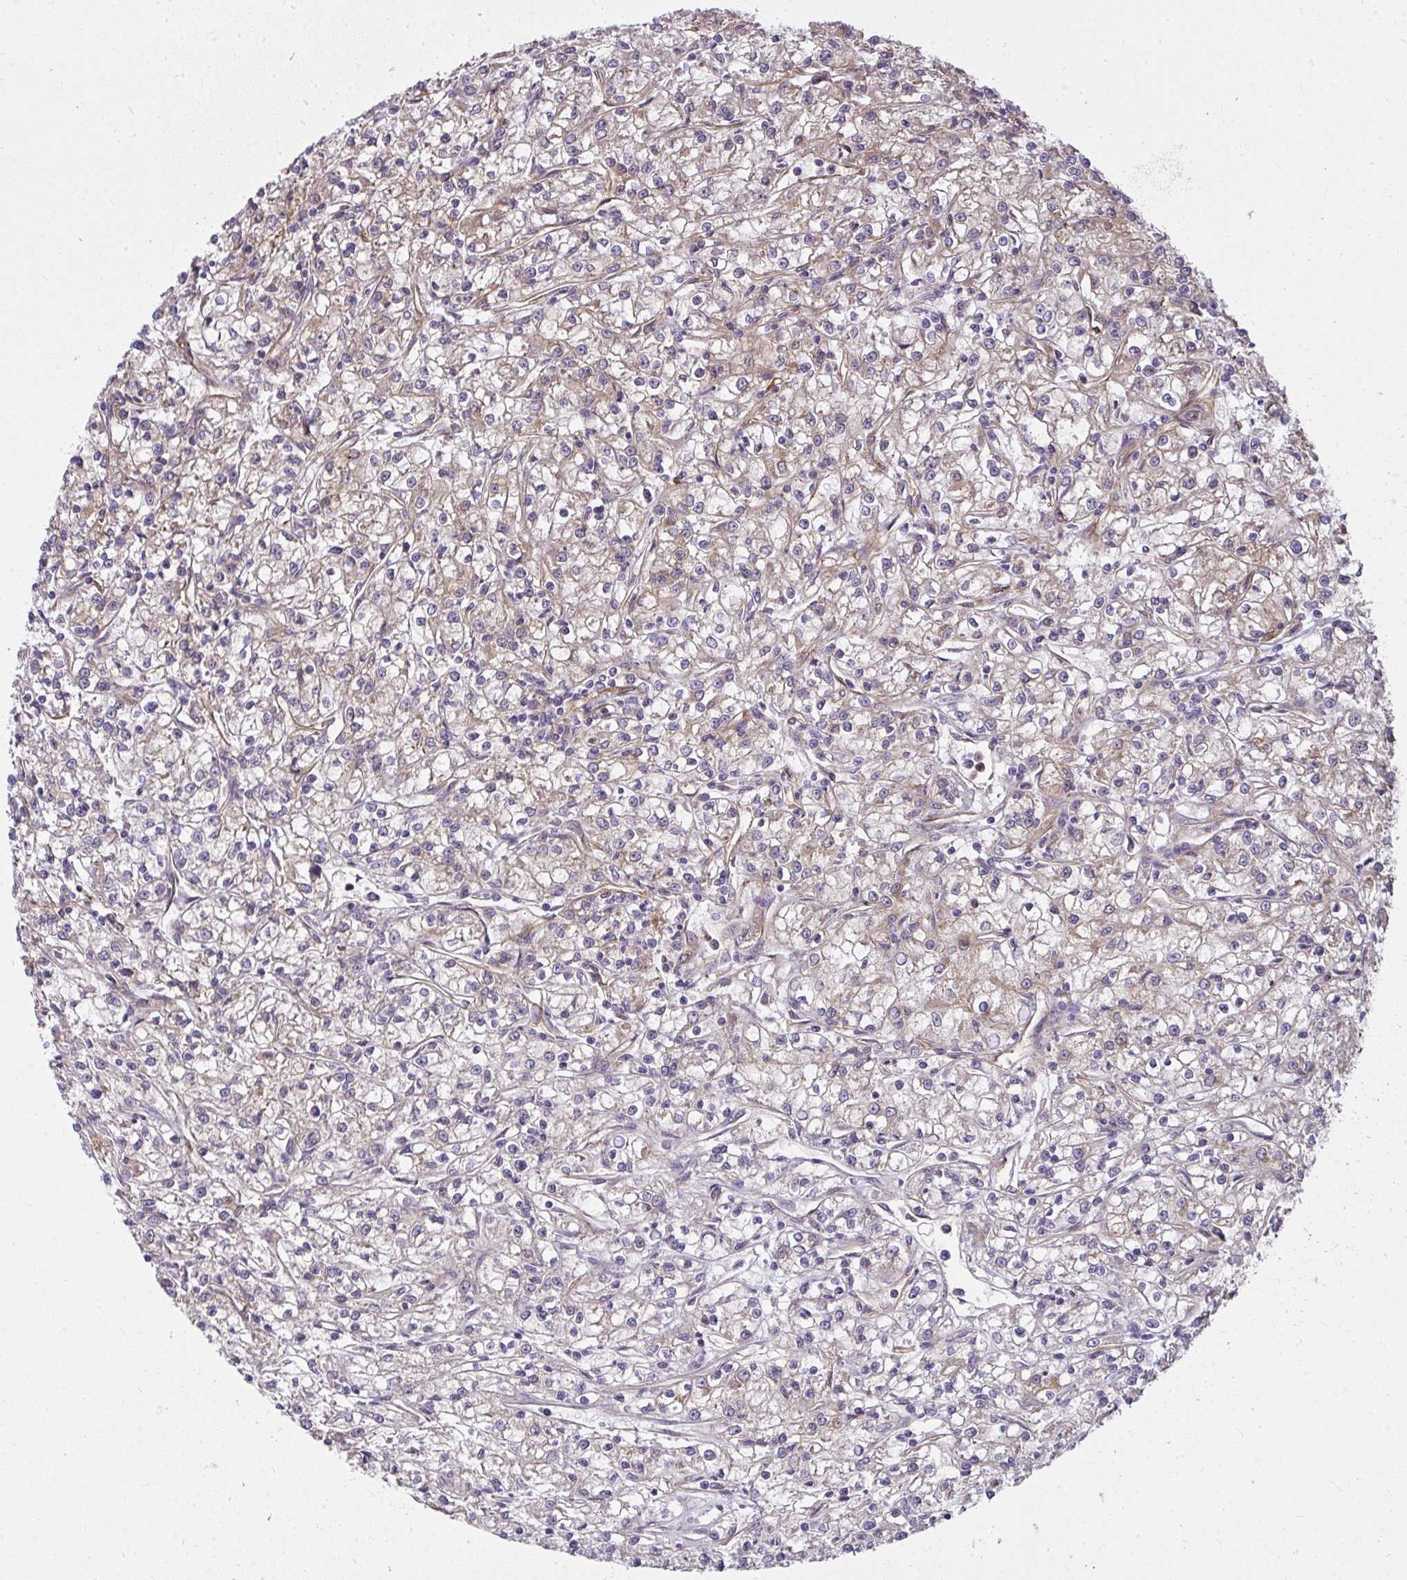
{"staining": {"intensity": "weak", "quantity": "25%-75%", "location": "cytoplasmic/membranous"}, "tissue": "renal cancer", "cell_type": "Tumor cells", "image_type": "cancer", "snomed": [{"axis": "morphology", "description": "Adenocarcinoma, NOS"}, {"axis": "topography", "description": "Kidney"}], "caption": "This micrograph demonstrates immunohistochemistry (IHC) staining of adenocarcinoma (renal), with low weak cytoplasmic/membranous expression in about 25%-75% of tumor cells.", "gene": "IFIT3", "patient": {"sex": "female", "age": 59}}